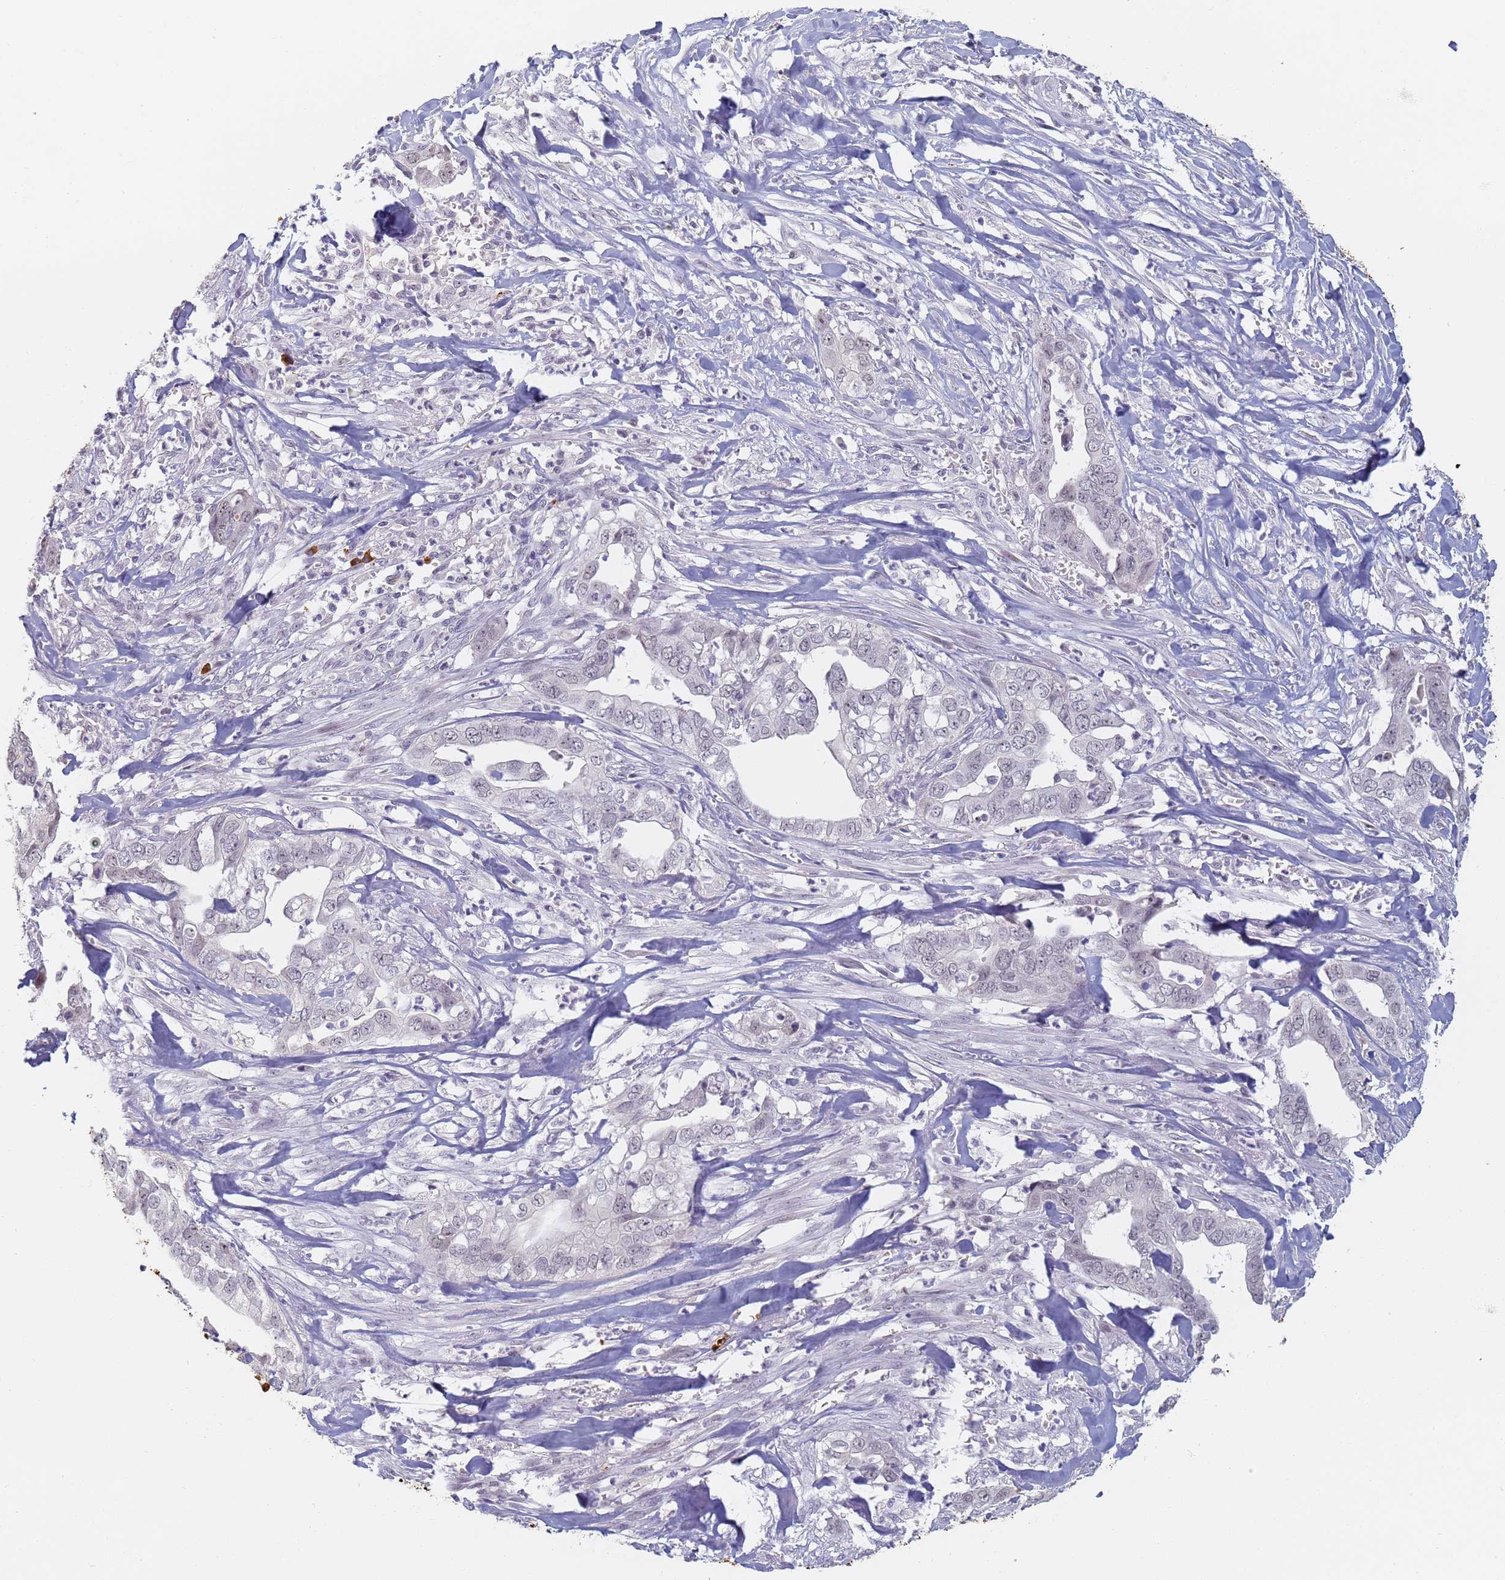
{"staining": {"intensity": "negative", "quantity": "none", "location": "none"}, "tissue": "liver cancer", "cell_type": "Tumor cells", "image_type": "cancer", "snomed": [{"axis": "morphology", "description": "Cholangiocarcinoma"}, {"axis": "topography", "description": "Liver"}], "caption": "IHC image of neoplastic tissue: human liver cholangiocarcinoma stained with DAB (3,3'-diaminobenzidine) displays no significant protein staining in tumor cells.", "gene": "SLC38A9", "patient": {"sex": "female", "age": 79}}